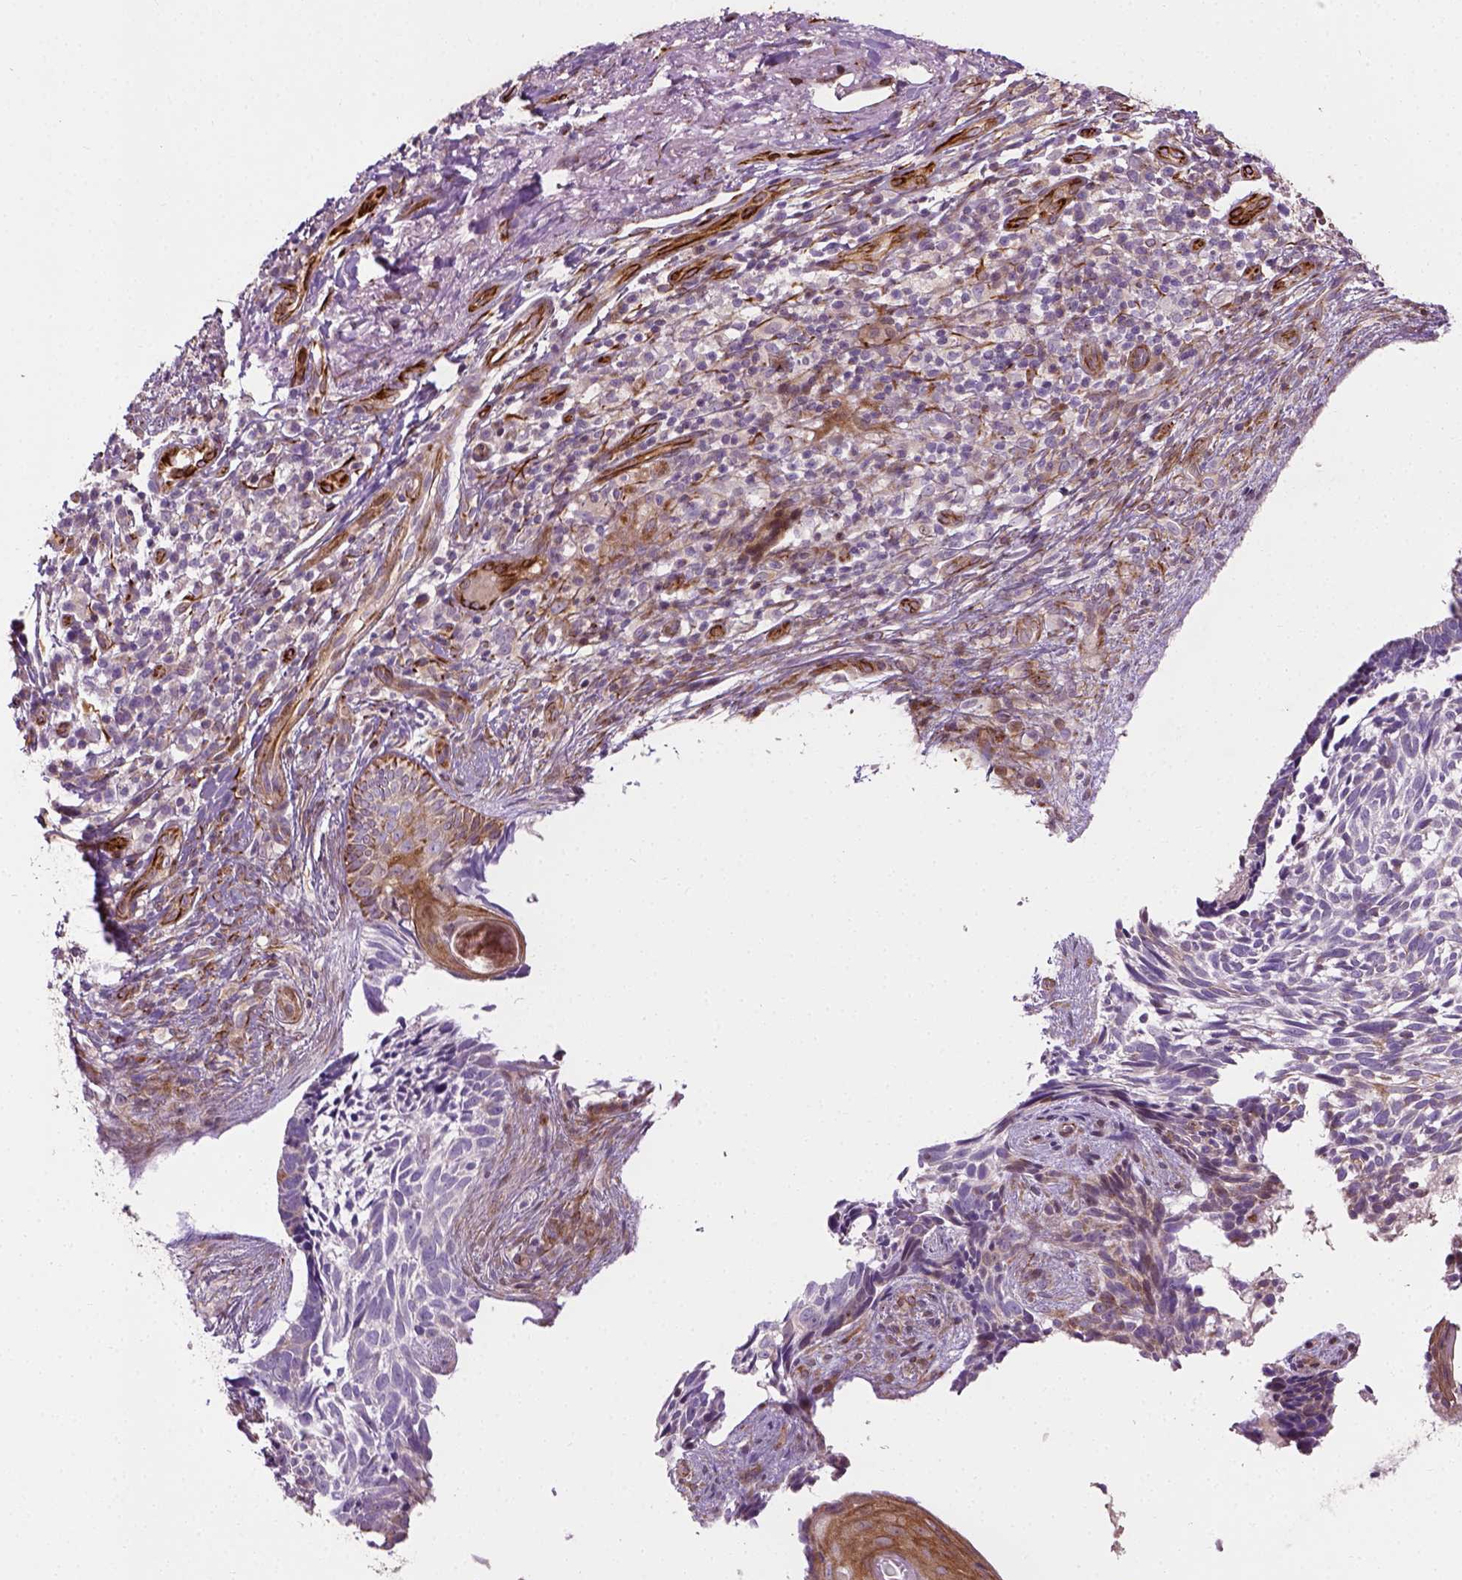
{"staining": {"intensity": "weak", "quantity": "<25%", "location": "cytoplasmic/membranous"}, "tissue": "skin cancer", "cell_type": "Tumor cells", "image_type": "cancer", "snomed": [{"axis": "morphology", "description": "Normal tissue, NOS"}, {"axis": "morphology", "description": "Basal cell carcinoma"}, {"axis": "topography", "description": "Skin"}], "caption": "IHC of skin cancer (basal cell carcinoma) reveals no positivity in tumor cells.", "gene": "PKP3", "patient": {"sex": "male", "age": 68}}